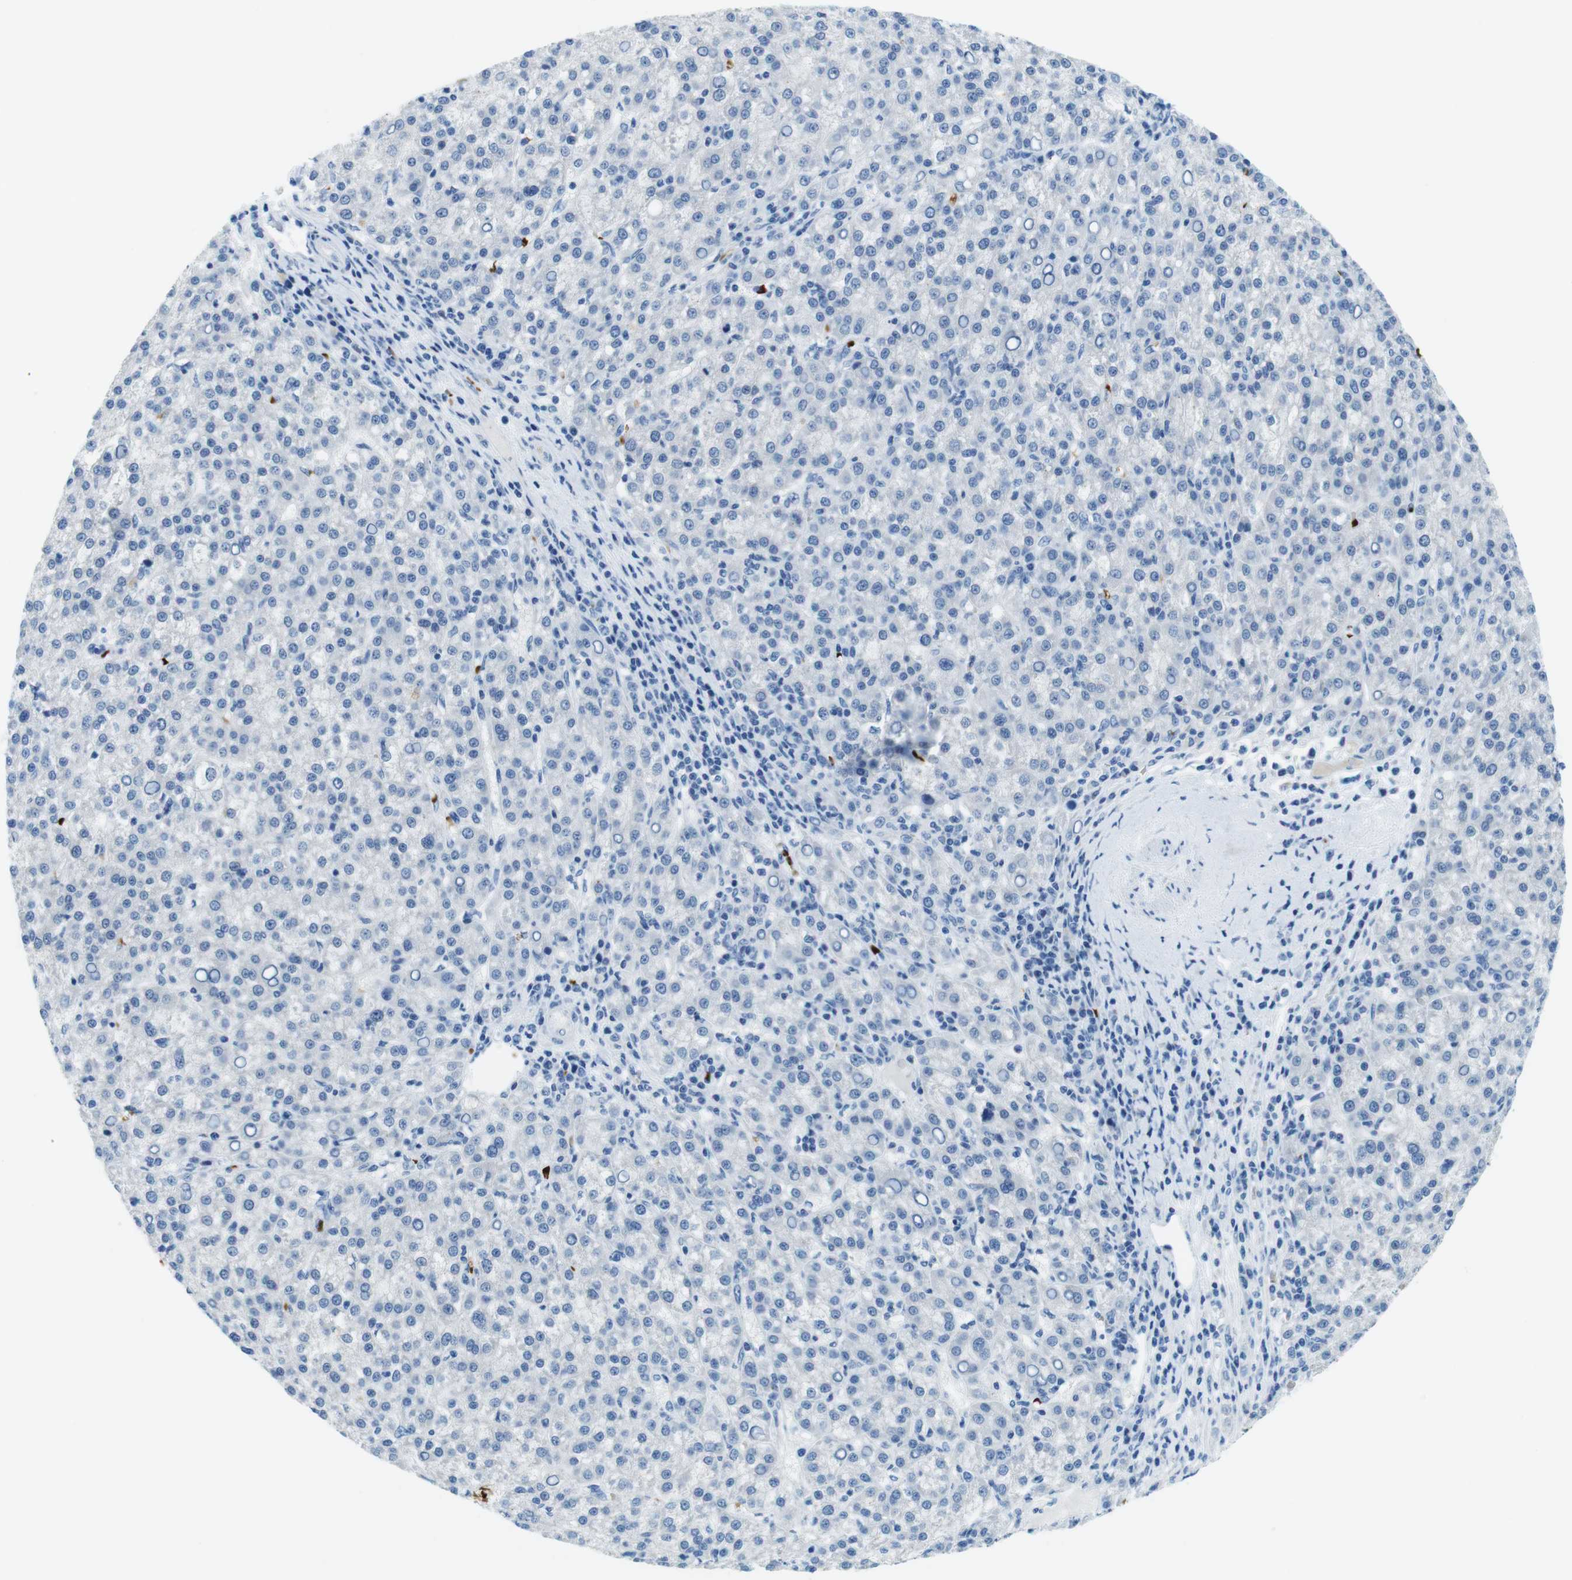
{"staining": {"intensity": "negative", "quantity": "none", "location": "none"}, "tissue": "liver cancer", "cell_type": "Tumor cells", "image_type": "cancer", "snomed": [{"axis": "morphology", "description": "Carcinoma, Hepatocellular, NOS"}, {"axis": "topography", "description": "Liver"}], "caption": "There is no significant staining in tumor cells of hepatocellular carcinoma (liver). (Stains: DAB (3,3'-diaminobenzidine) IHC with hematoxylin counter stain, Microscopy: brightfield microscopy at high magnification).", "gene": "TFAP2C", "patient": {"sex": "female", "age": 58}}